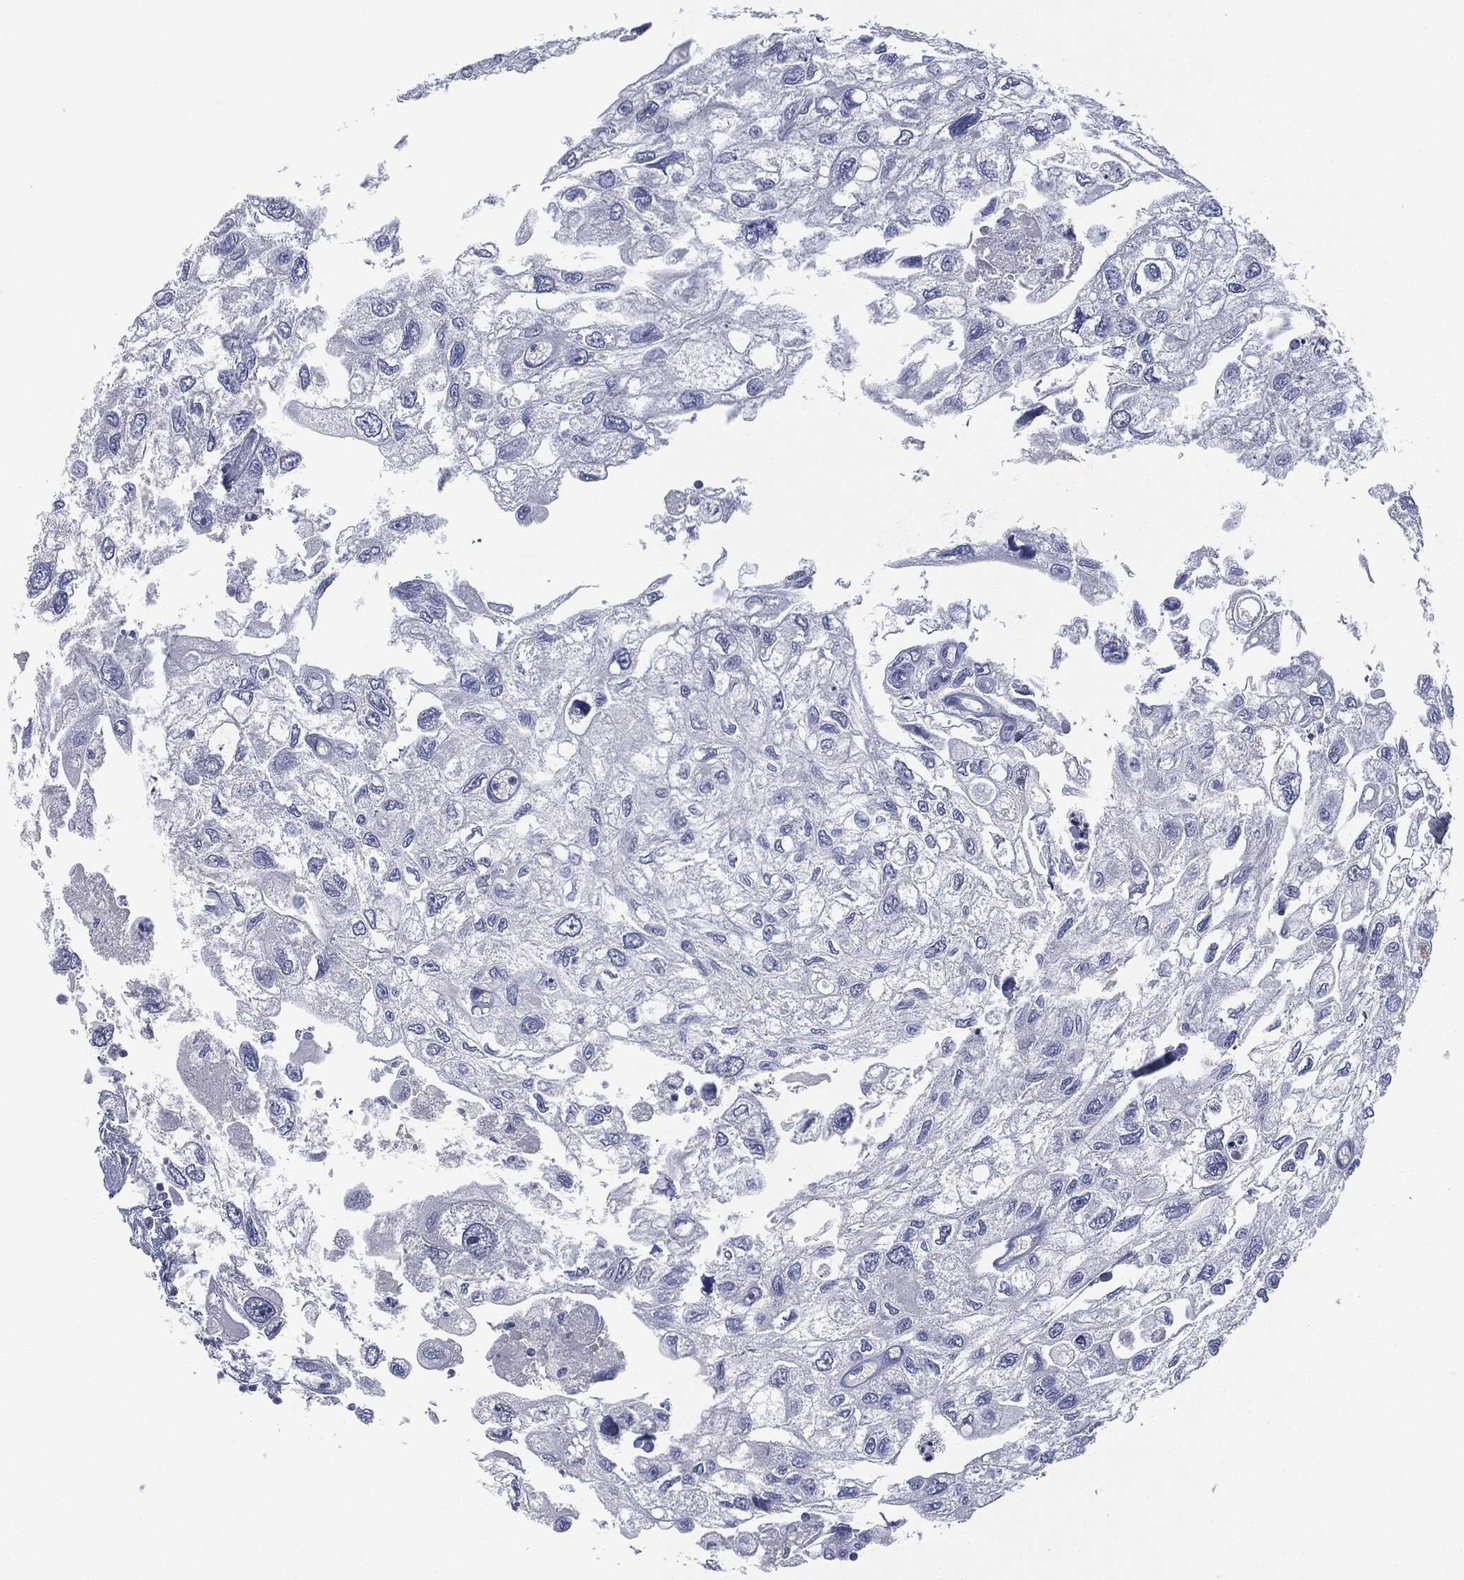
{"staining": {"intensity": "negative", "quantity": "none", "location": "none"}, "tissue": "urothelial cancer", "cell_type": "Tumor cells", "image_type": "cancer", "snomed": [{"axis": "morphology", "description": "Urothelial carcinoma, High grade"}, {"axis": "topography", "description": "Urinary bladder"}], "caption": "High power microscopy photomicrograph of an immunohistochemistry micrograph of urothelial cancer, revealing no significant expression in tumor cells.", "gene": "MUC16", "patient": {"sex": "male", "age": 59}}